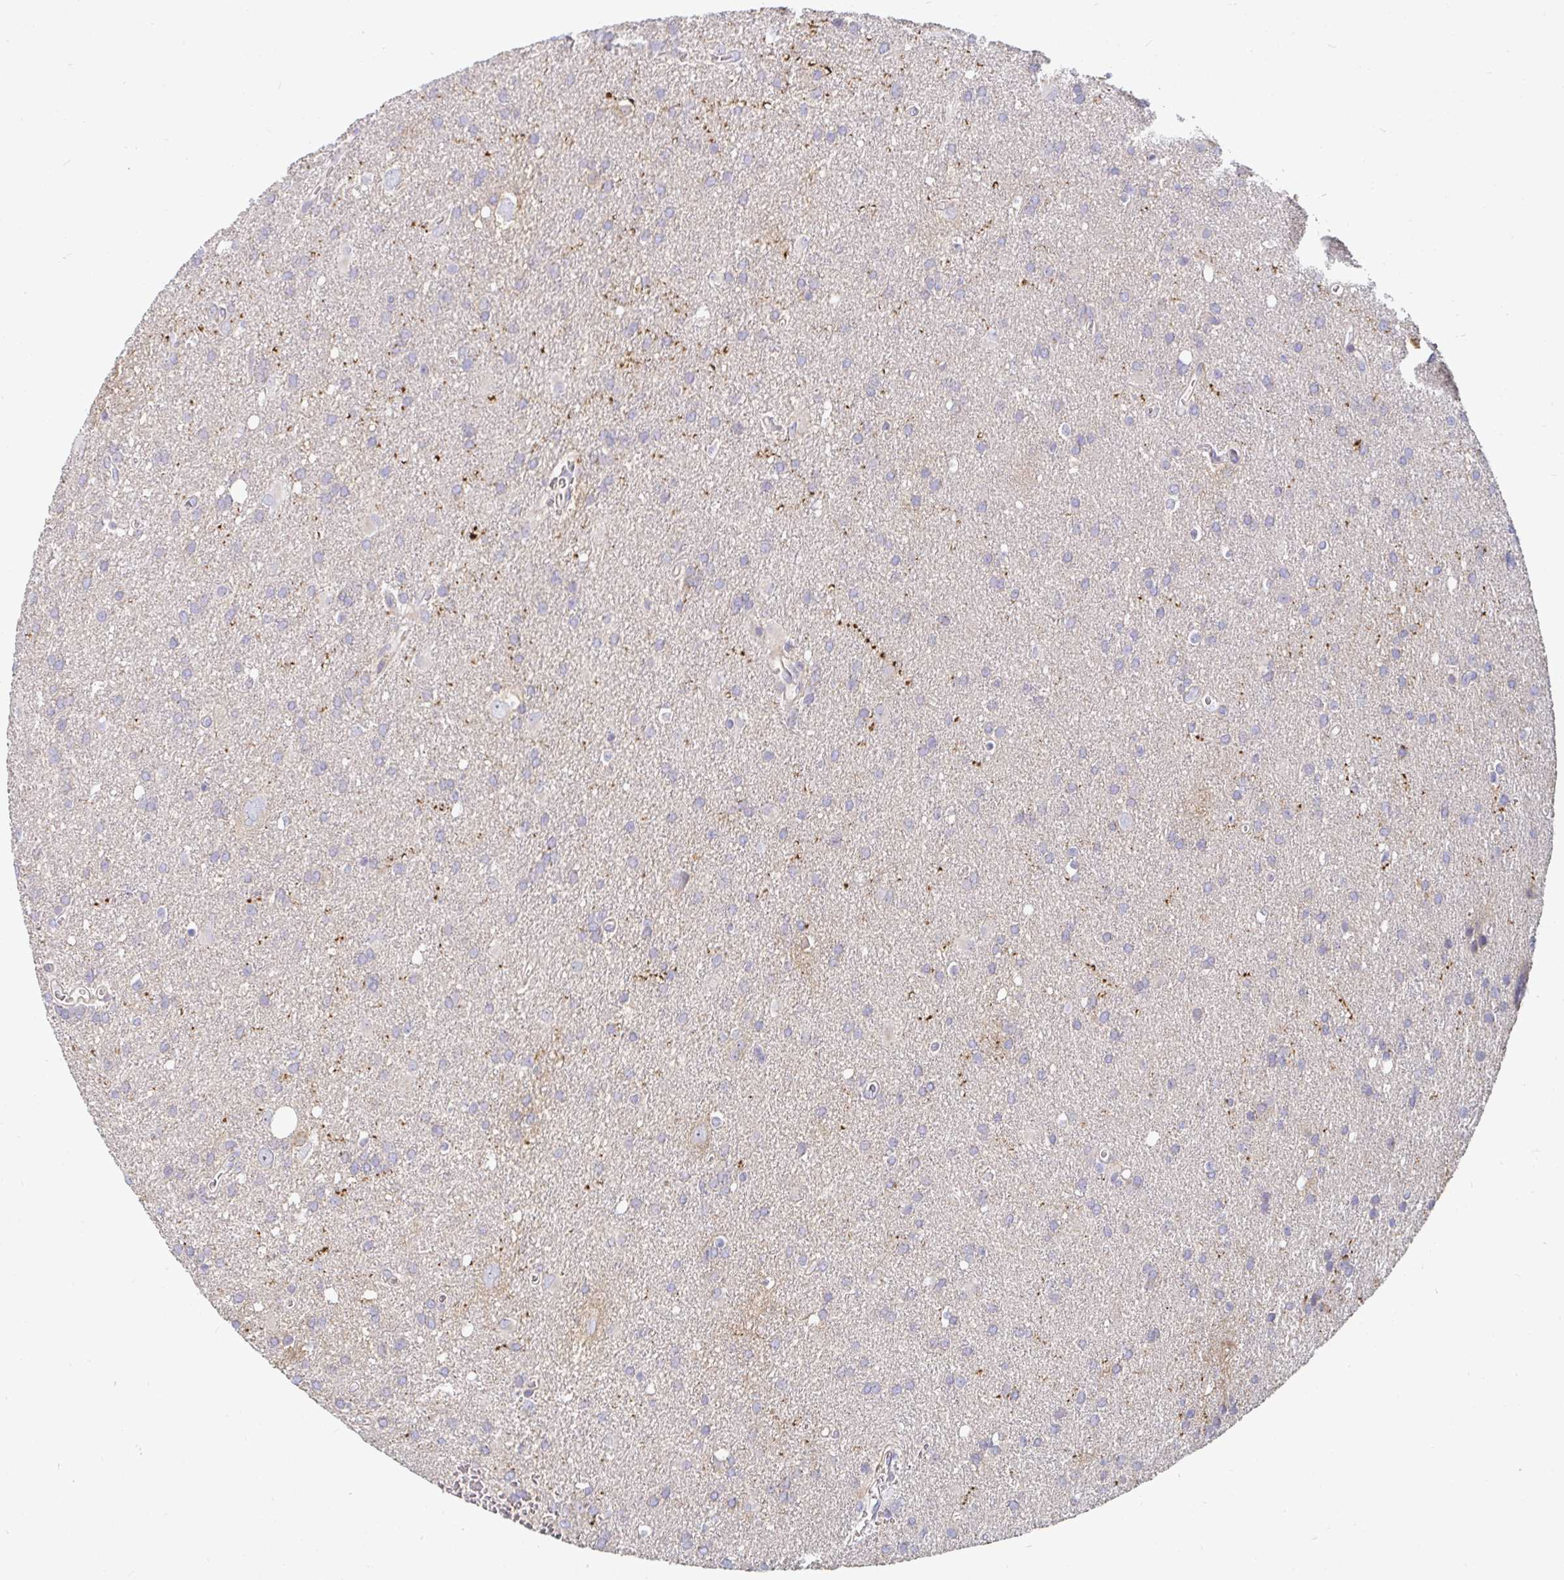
{"staining": {"intensity": "negative", "quantity": "none", "location": "none"}, "tissue": "glioma", "cell_type": "Tumor cells", "image_type": "cancer", "snomed": [{"axis": "morphology", "description": "Glioma, malignant, Low grade"}, {"axis": "topography", "description": "Brain"}], "caption": "Protein analysis of malignant glioma (low-grade) demonstrates no significant staining in tumor cells. (Immunohistochemistry (ihc), brightfield microscopy, high magnification).", "gene": "SSH2", "patient": {"sex": "male", "age": 66}}